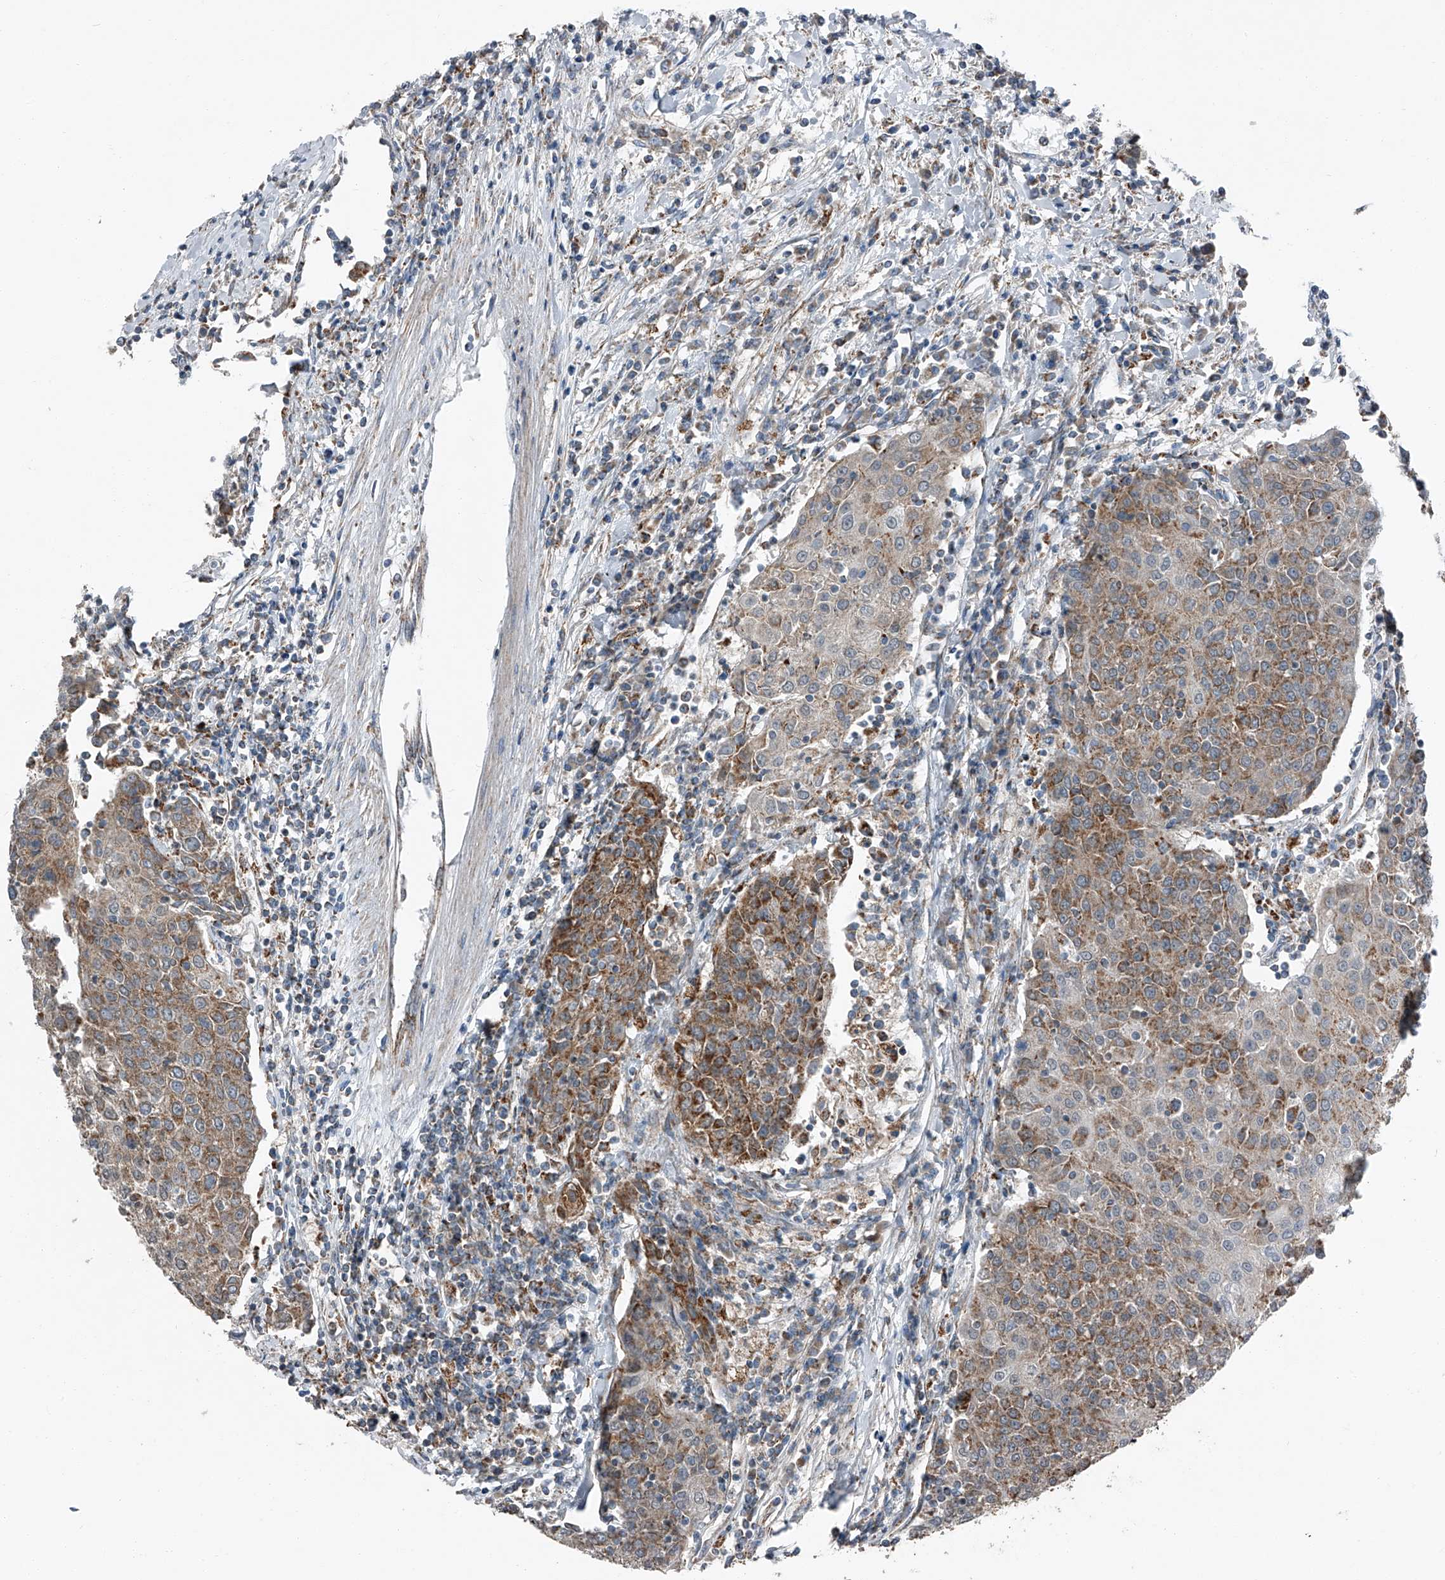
{"staining": {"intensity": "moderate", "quantity": ">75%", "location": "cytoplasmic/membranous"}, "tissue": "urothelial cancer", "cell_type": "Tumor cells", "image_type": "cancer", "snomed": [{"axis": "morphology", "description": "Urothelial carcinoma, High grade"}, {"axis": "topography", "description": "Urinary bladder"}], "caption": "DAB immunohistochemical staining of urothelial cancer exhibits moderate cytoplasmic/membranous protein expression in about >75% of tumor cells.", "gene": "CHRNA7", "patient": {"sex": "female", "age": 85}}